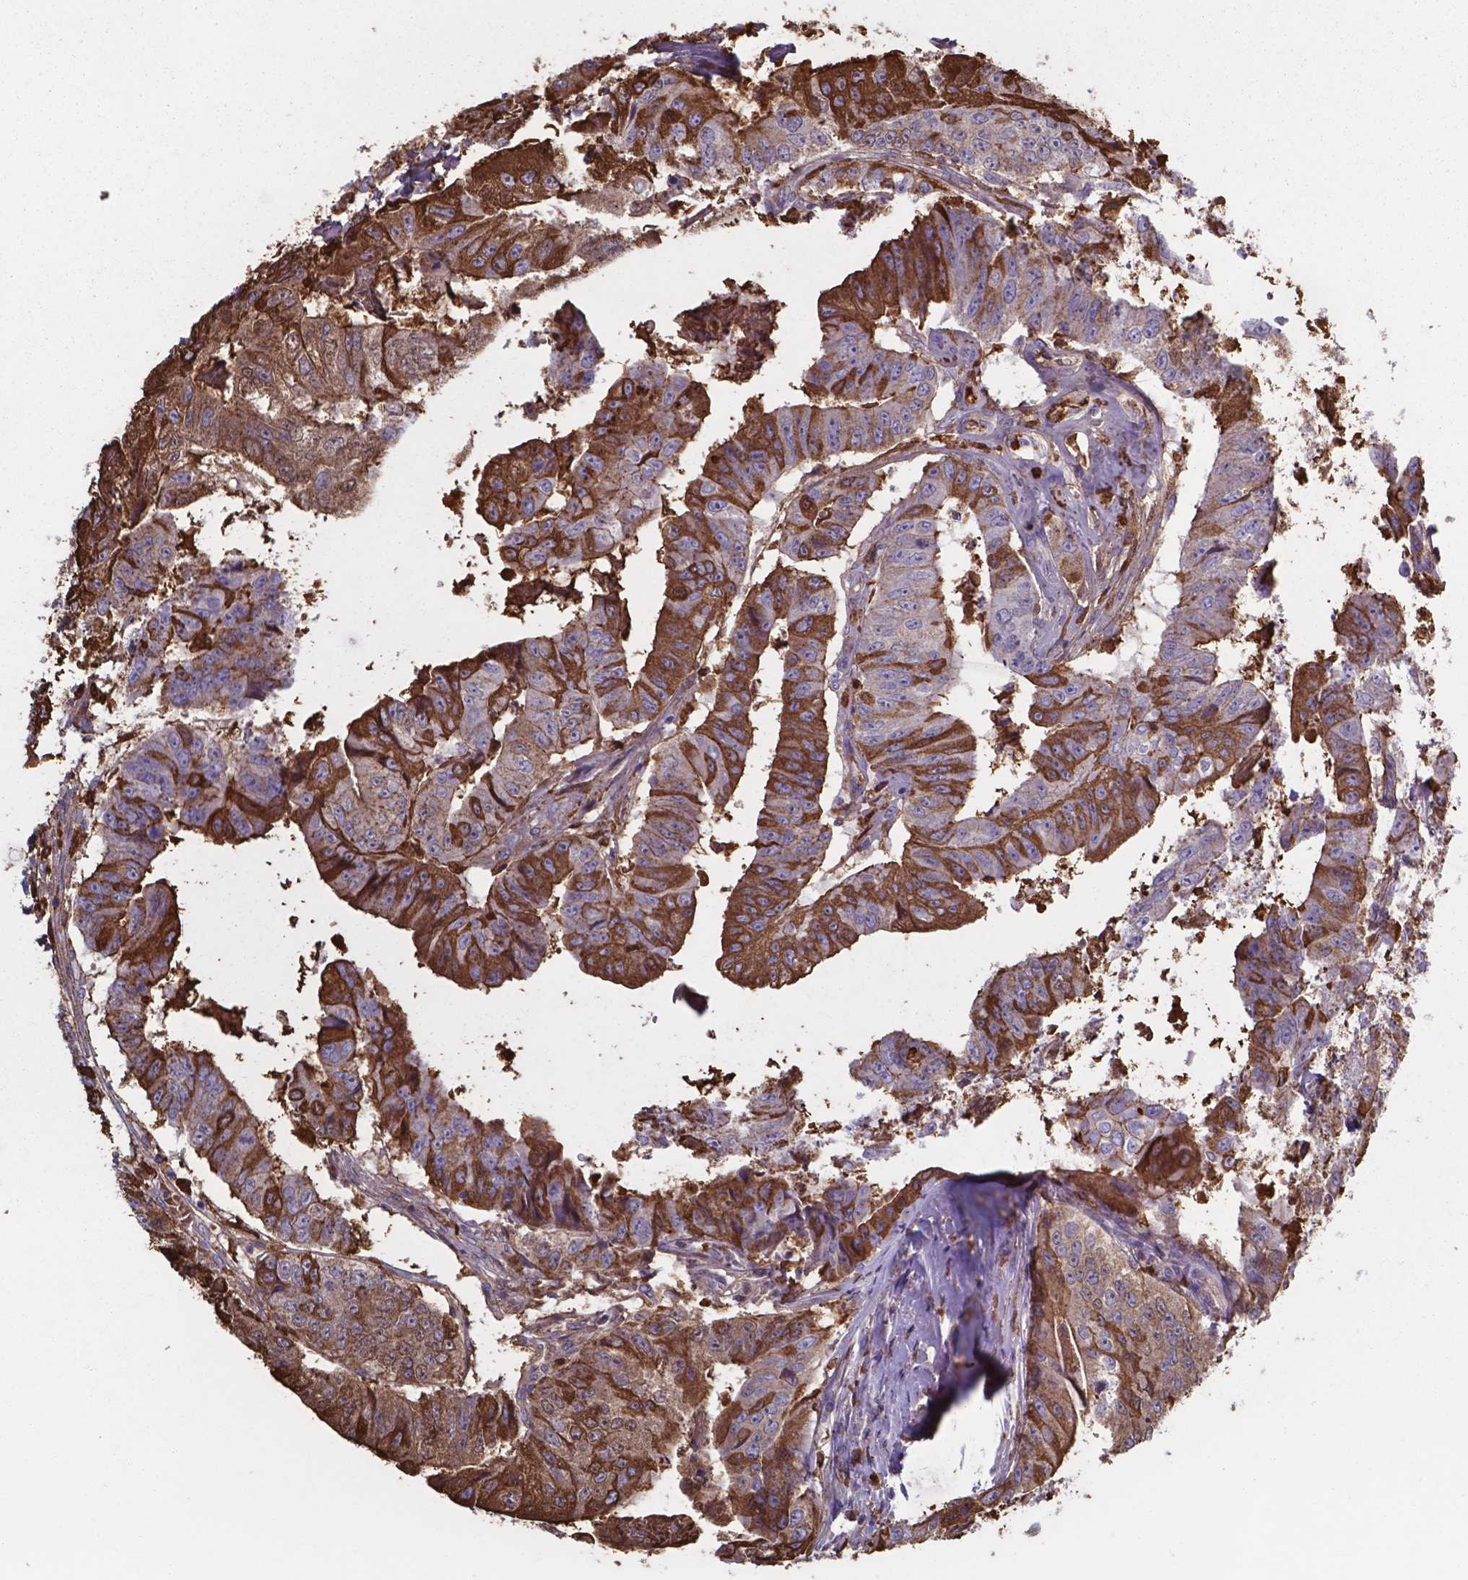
{"staining": {"intensity": "strong", "quantity": "25%-75%", "location": "cytoplasmic/membranous"}, "tissue": "colorectal cancer", "cell_type": "Tumor cells", "image_type": "cancer", "snomed": [{"axis": "morphology", "description": "Adenocarcinoma, NOS"}, {"axis": "topography", "description": "Colon"}], "caption": "IHC of human adenocarcinoma (colorectal) exhibits high levels of strong cytoplasmic/membranous expression in approximately 25%-75% of tumor cells.", "gene": "SERPINA1", "patient": {"sex": "female", "age": 67}}